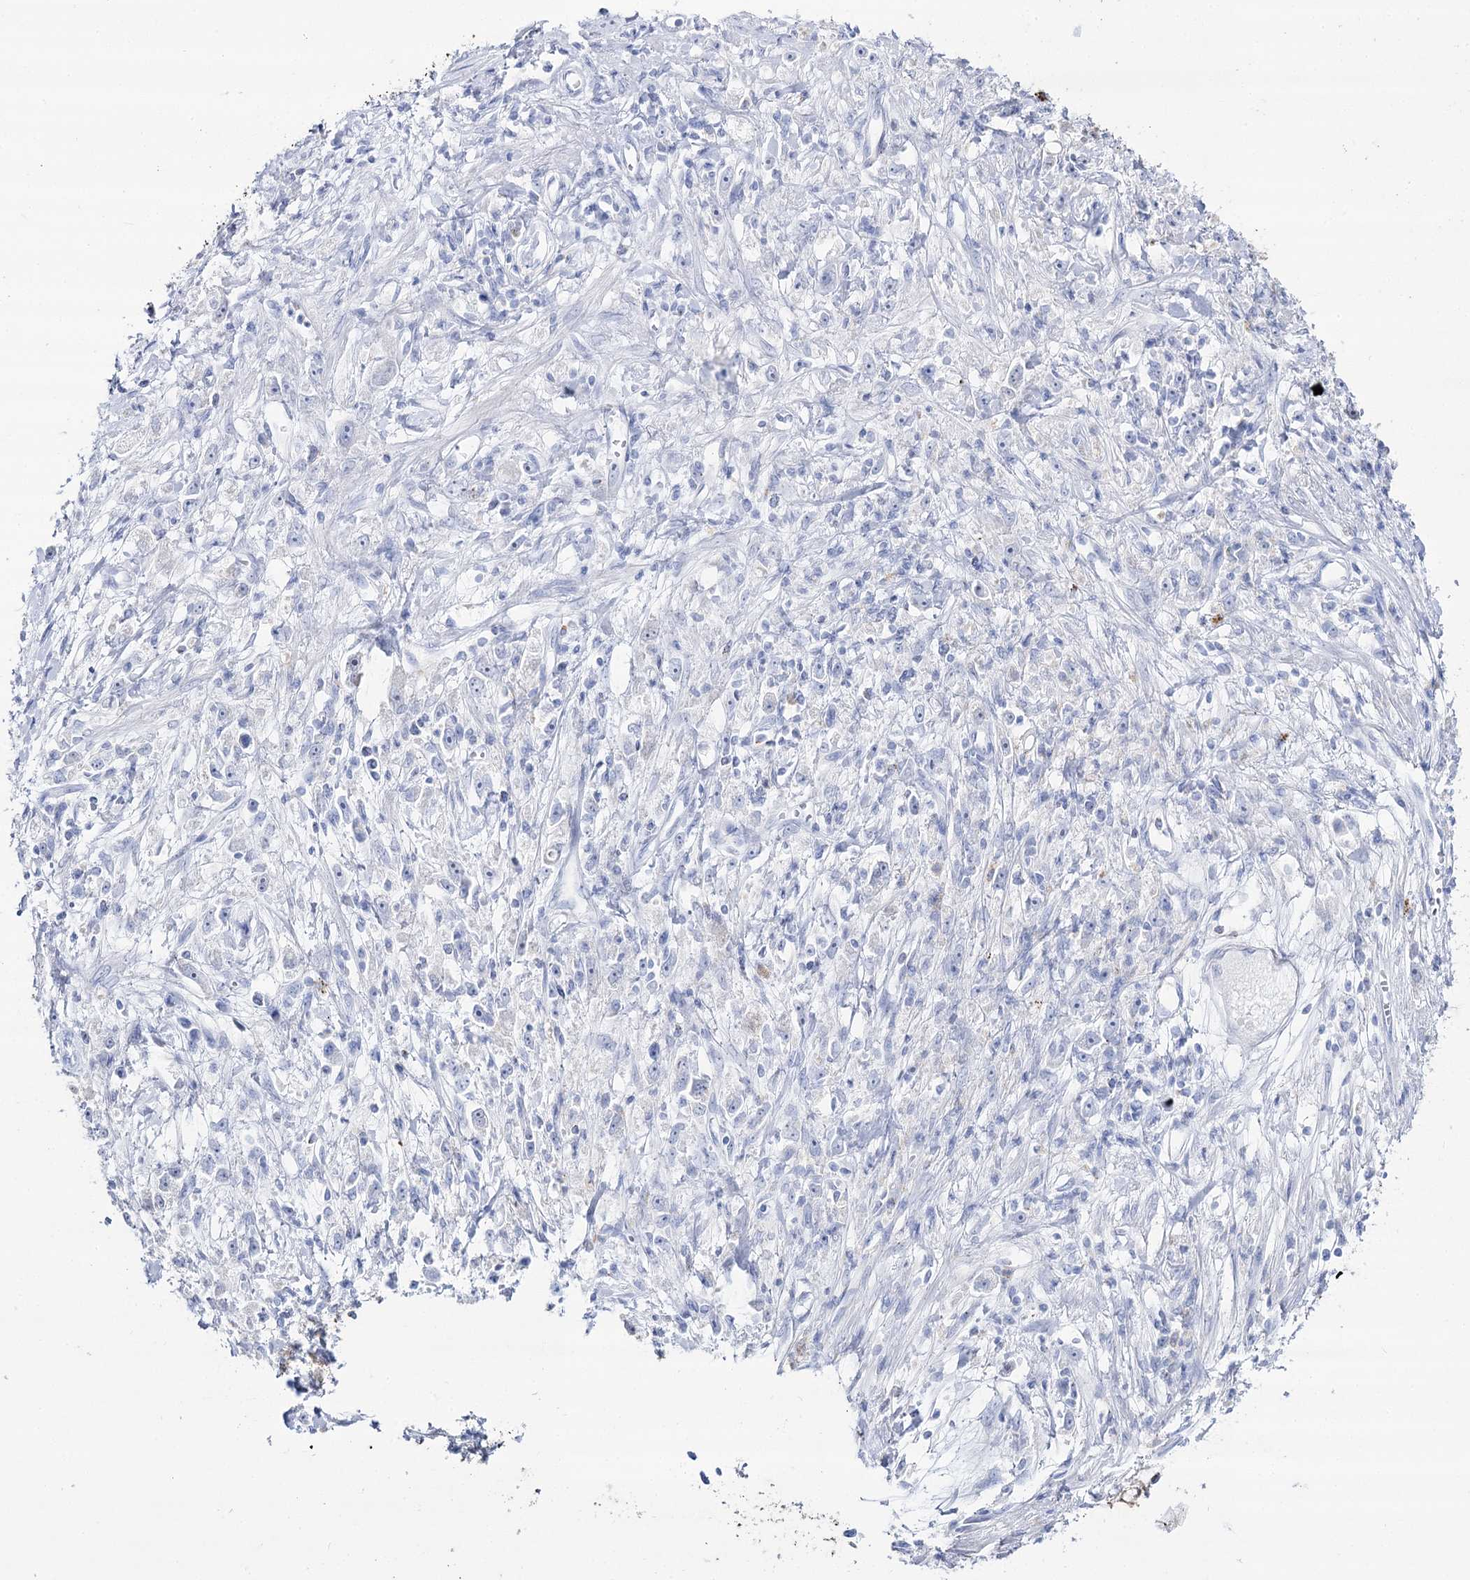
{"staining": {"intensity": "negative", "quantity": "none", "location": "none"}, "tissue": "stomach cancer", "cell_type": "Tumor cells", "image_type": "cancer", "snomed": [{"axis": "morphology", "description": "Adenocarcinoma, NOS"}, {"axis": "topography", "description": "Stomach"}], "caption": "This histopathology image is of stomach adenocarcinoma stained with immunohistochemistry (IHC) to label a protein in brown with the nuclei are counter-stained blue. There is no staining in tumor cells. (IHC, brightfield microscopy, high magnification).", "gene": "SLC3A1", "patient": {"sex": "female", "age": 59}}